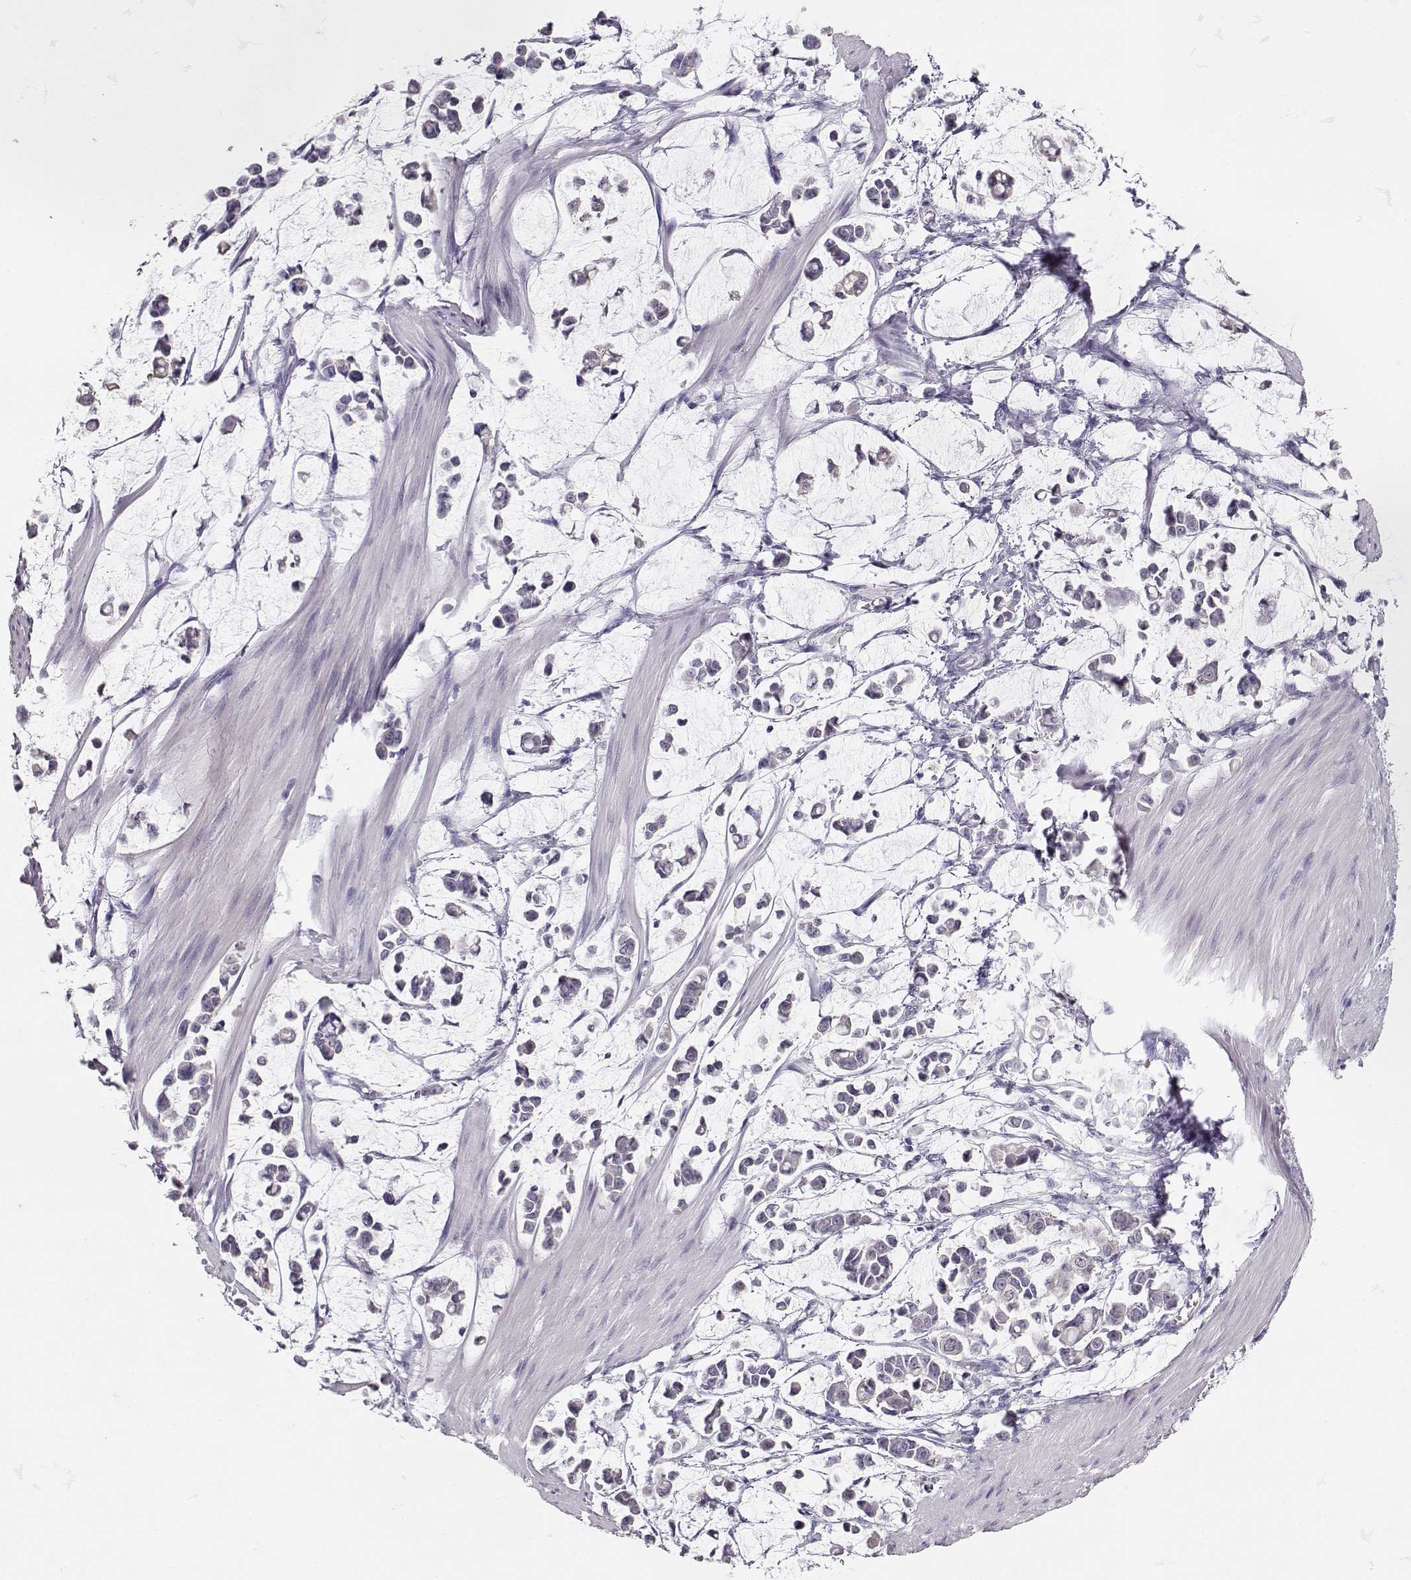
{"staining": {"intensity": "negative", "quantity": "none", "location": "none"}, "tissue": "stomach cancer", "cell_type": "Tumor cells", "image_type": "cancer", "snomed": [{"axis": "morphology", "description": "Adenocarcinoma, NOS"}, {"axis": "topography", "description": "Stomach"}], "caption": "Immunohistochemistry (IHC) micrograph of neoplastic tissue: adenocarcinoma (stomach) stained with DAB (3,3'-diaminobenzidine) reveals no significant protein positivity in tumor cells. (DAB IHC, high magnification).", "gene": "GLIPR1L2", "patient": {"sex": "male", "age": 82}}